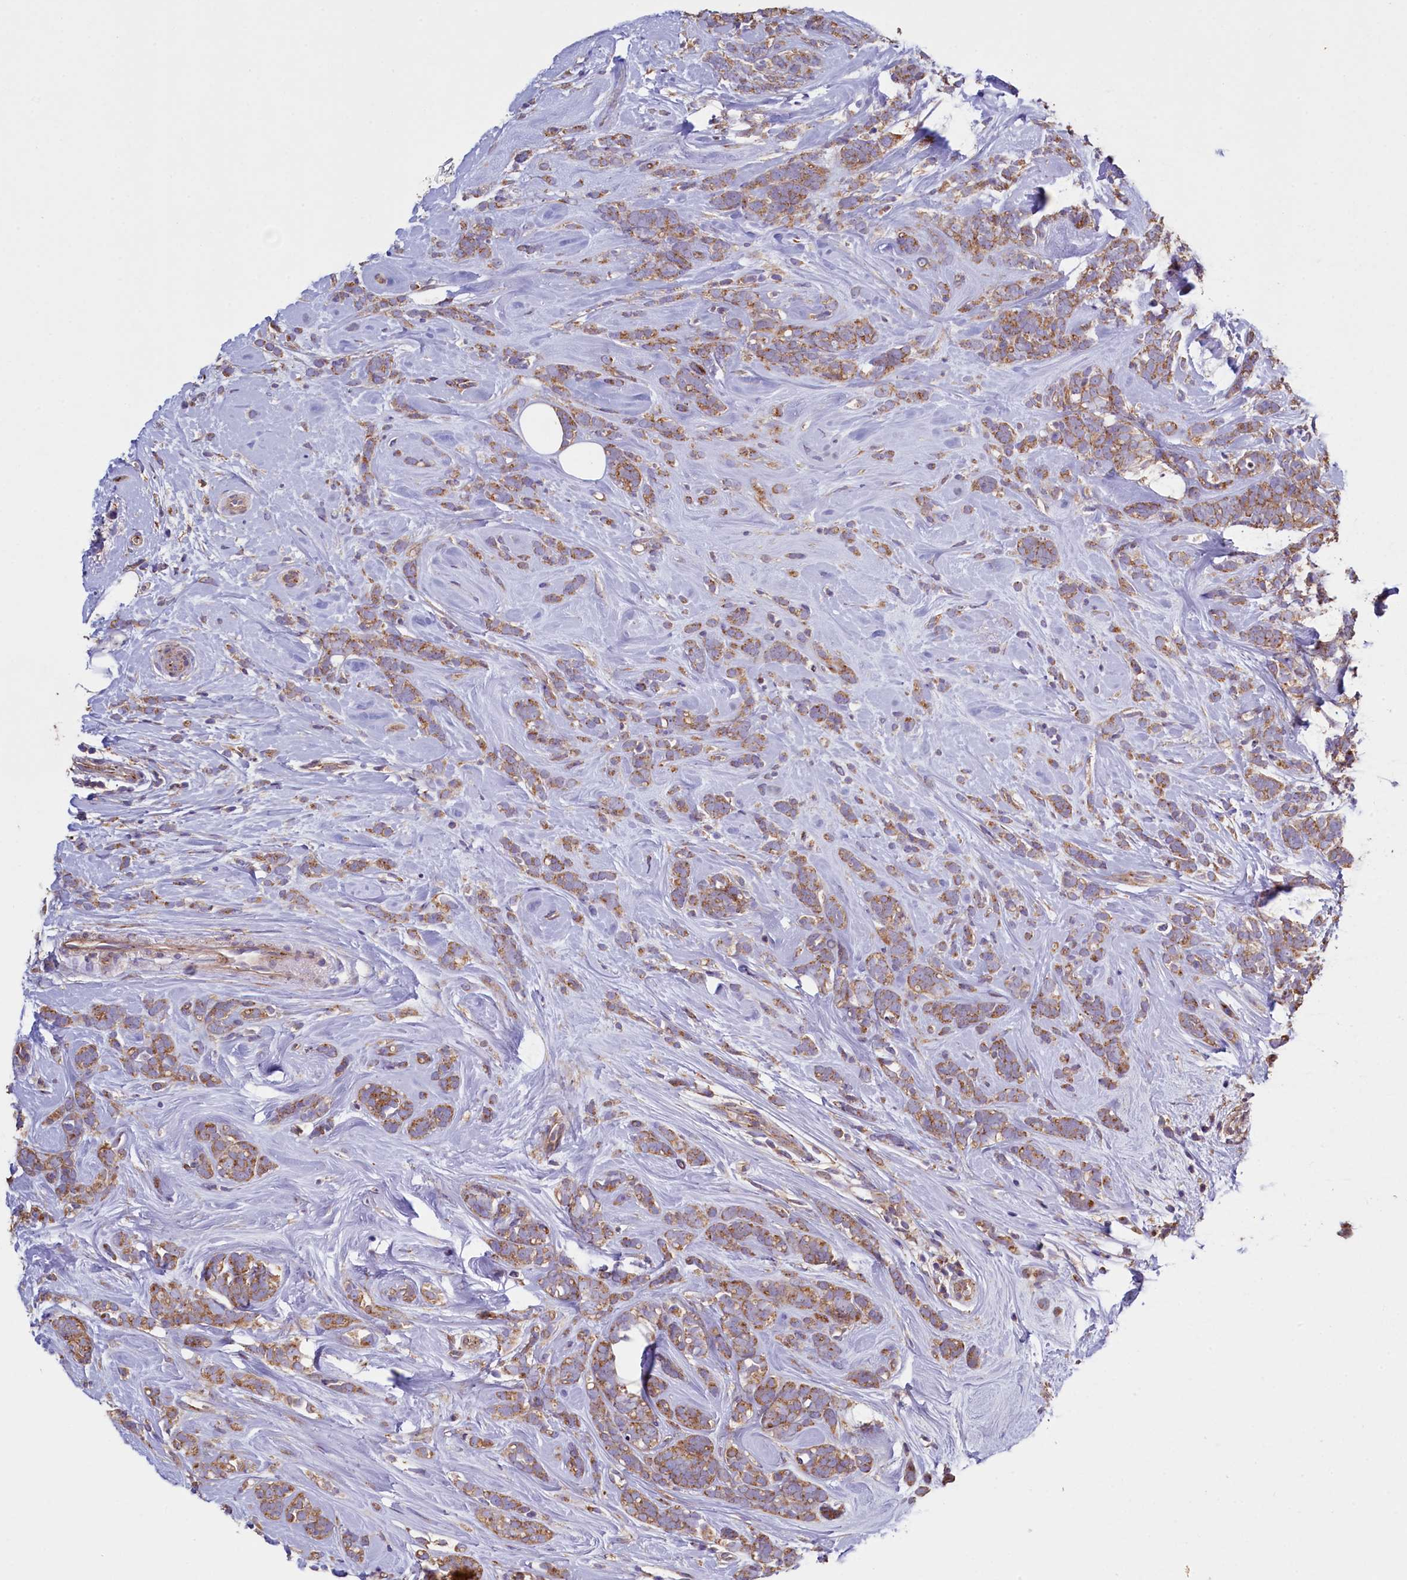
{"staining": {"intensity": "moderate", "quantity": ">75%", "location": "cytoplasmic/membranous"}, "tissue": "breast cancer", "cell_type": "Tumor cells", "image_type": "cancer", "snomed": [{"axis": "morphology", "description": "Lobular carcinoma"}, {"axis": "topography", "description": "Breast"}], "caption": "Moderate cytoplasmic/membranous staining for a protein is present in about >75% of tumor cells of breast lobular carcinoma using IHC.", "gene": "GPR21", "patient": {"sex": "female", "age": 58}}